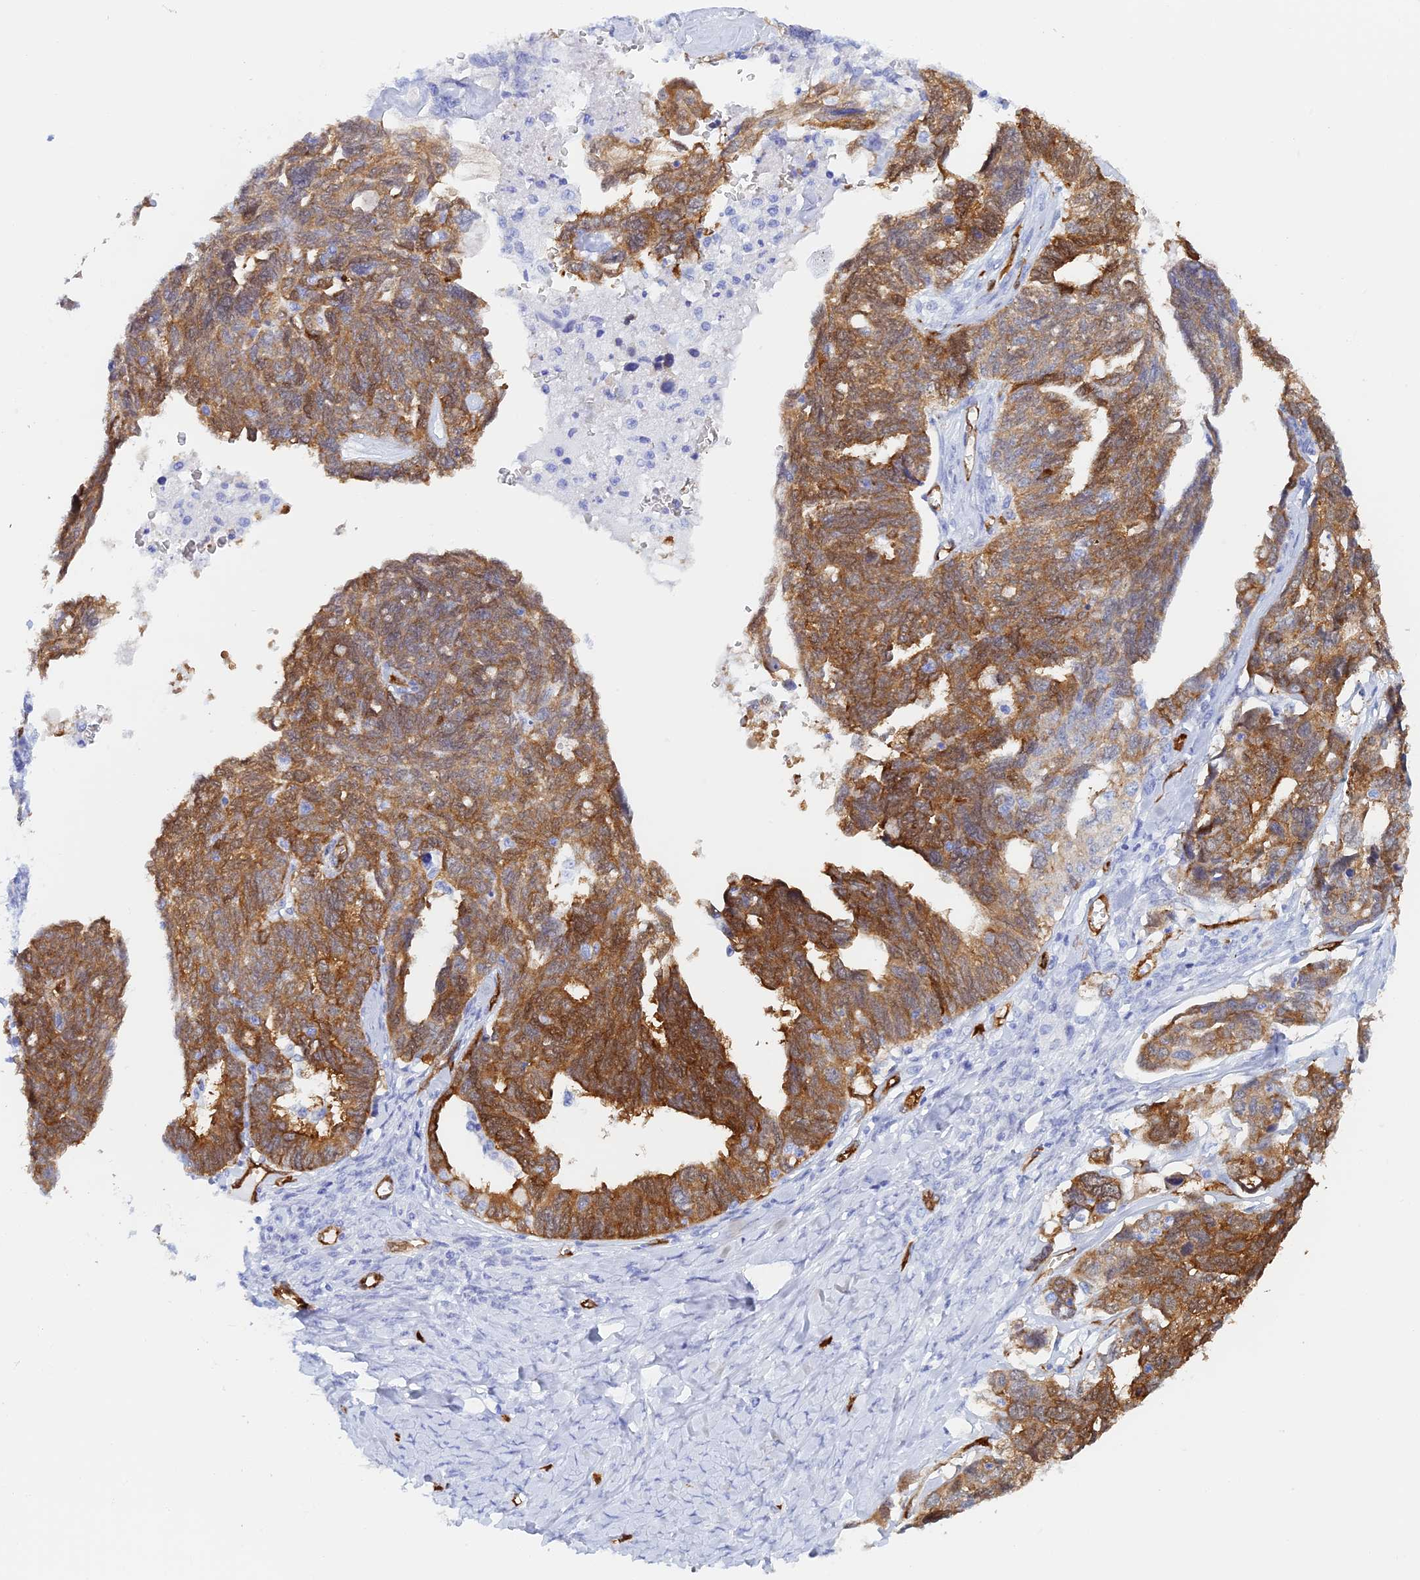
{"staining": {"intensity": "strong", "quantity": ">75%", "location": "cytoplasmic/membranous"}, "tissue": "ovarian cancer", "cell_type": "Tumor cells", "image_type": "cancer", "snomed": [{"axis": "morphology", "description": "Cystadenocarcinoma, serous, NOS"}, {"axis": "topography", "description": "Ovary"}], "caption": "High-power microscopy captured an IHC image of ovarian cancer (serous cystadenocarcinoma), revealing strong cytoplasmic/membranous expression in approximately >75% of tumor cells. (DAB (3,3'-diaminobenzidine) IHC with brightfield microscopy, high magnification).", "gene": "CRIP2", "patient": {"sex": "female", "age": 79}}